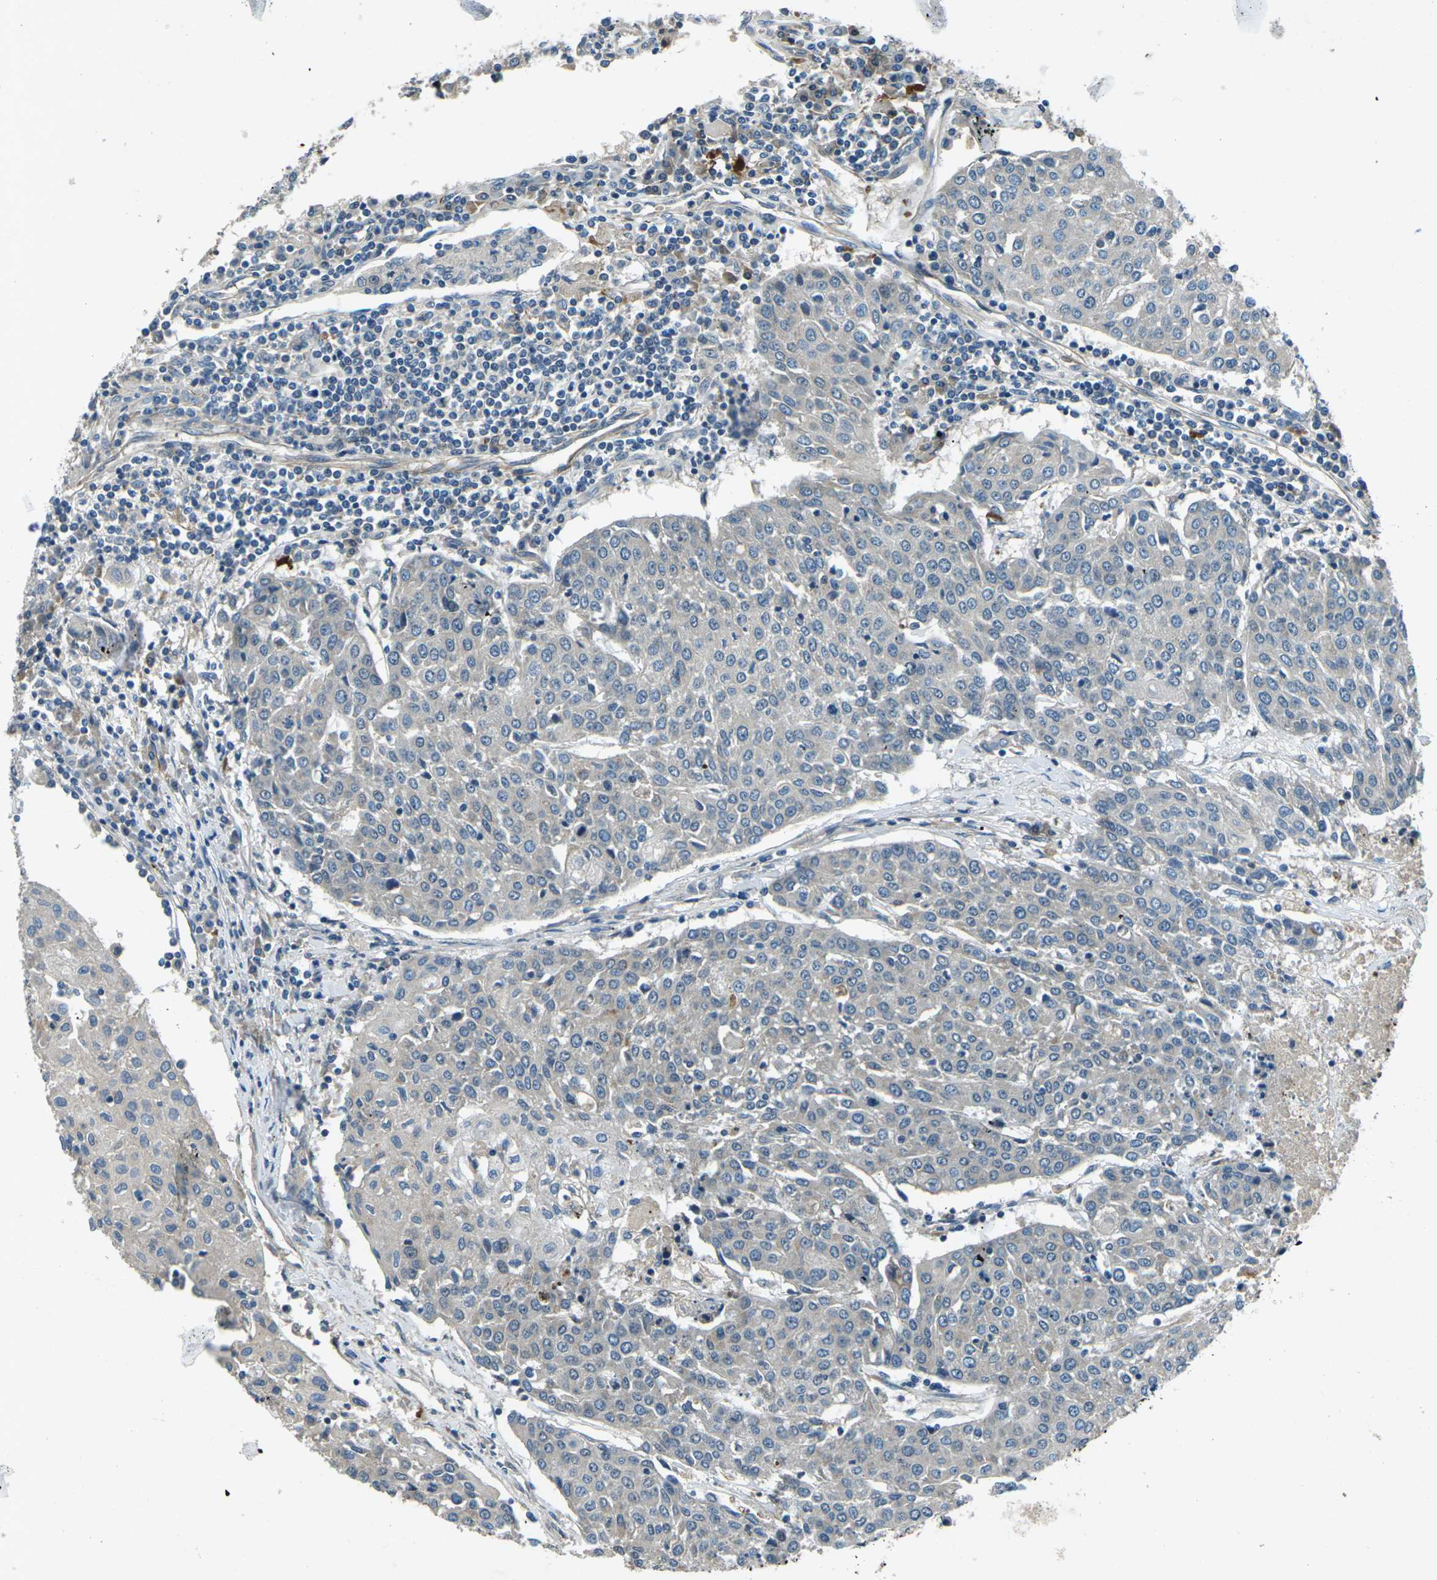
{"staining": {"intensity": "weak", "quantity": "<25%", "location": "cytoplasmic/membranous"}, "tissue": "urothelial cancer", "cell_type": "Tumor cells", "image_type": "cancer", "snomed": [{"axis": "morphology", "description": "Urothelial carcinoma, High grade"}, {"axis": "topography", "description": "Urinary bladder"}], "caption": "Immunohistochemistry histopathology image of neoplastic tissue: urothelial cancer stained with DAB (3,3'-diaminobenzidine) shows no significant protein expression in tumor cells.", "gene": "AFAP1", "patient": {"sex": "female", "age": 85}}